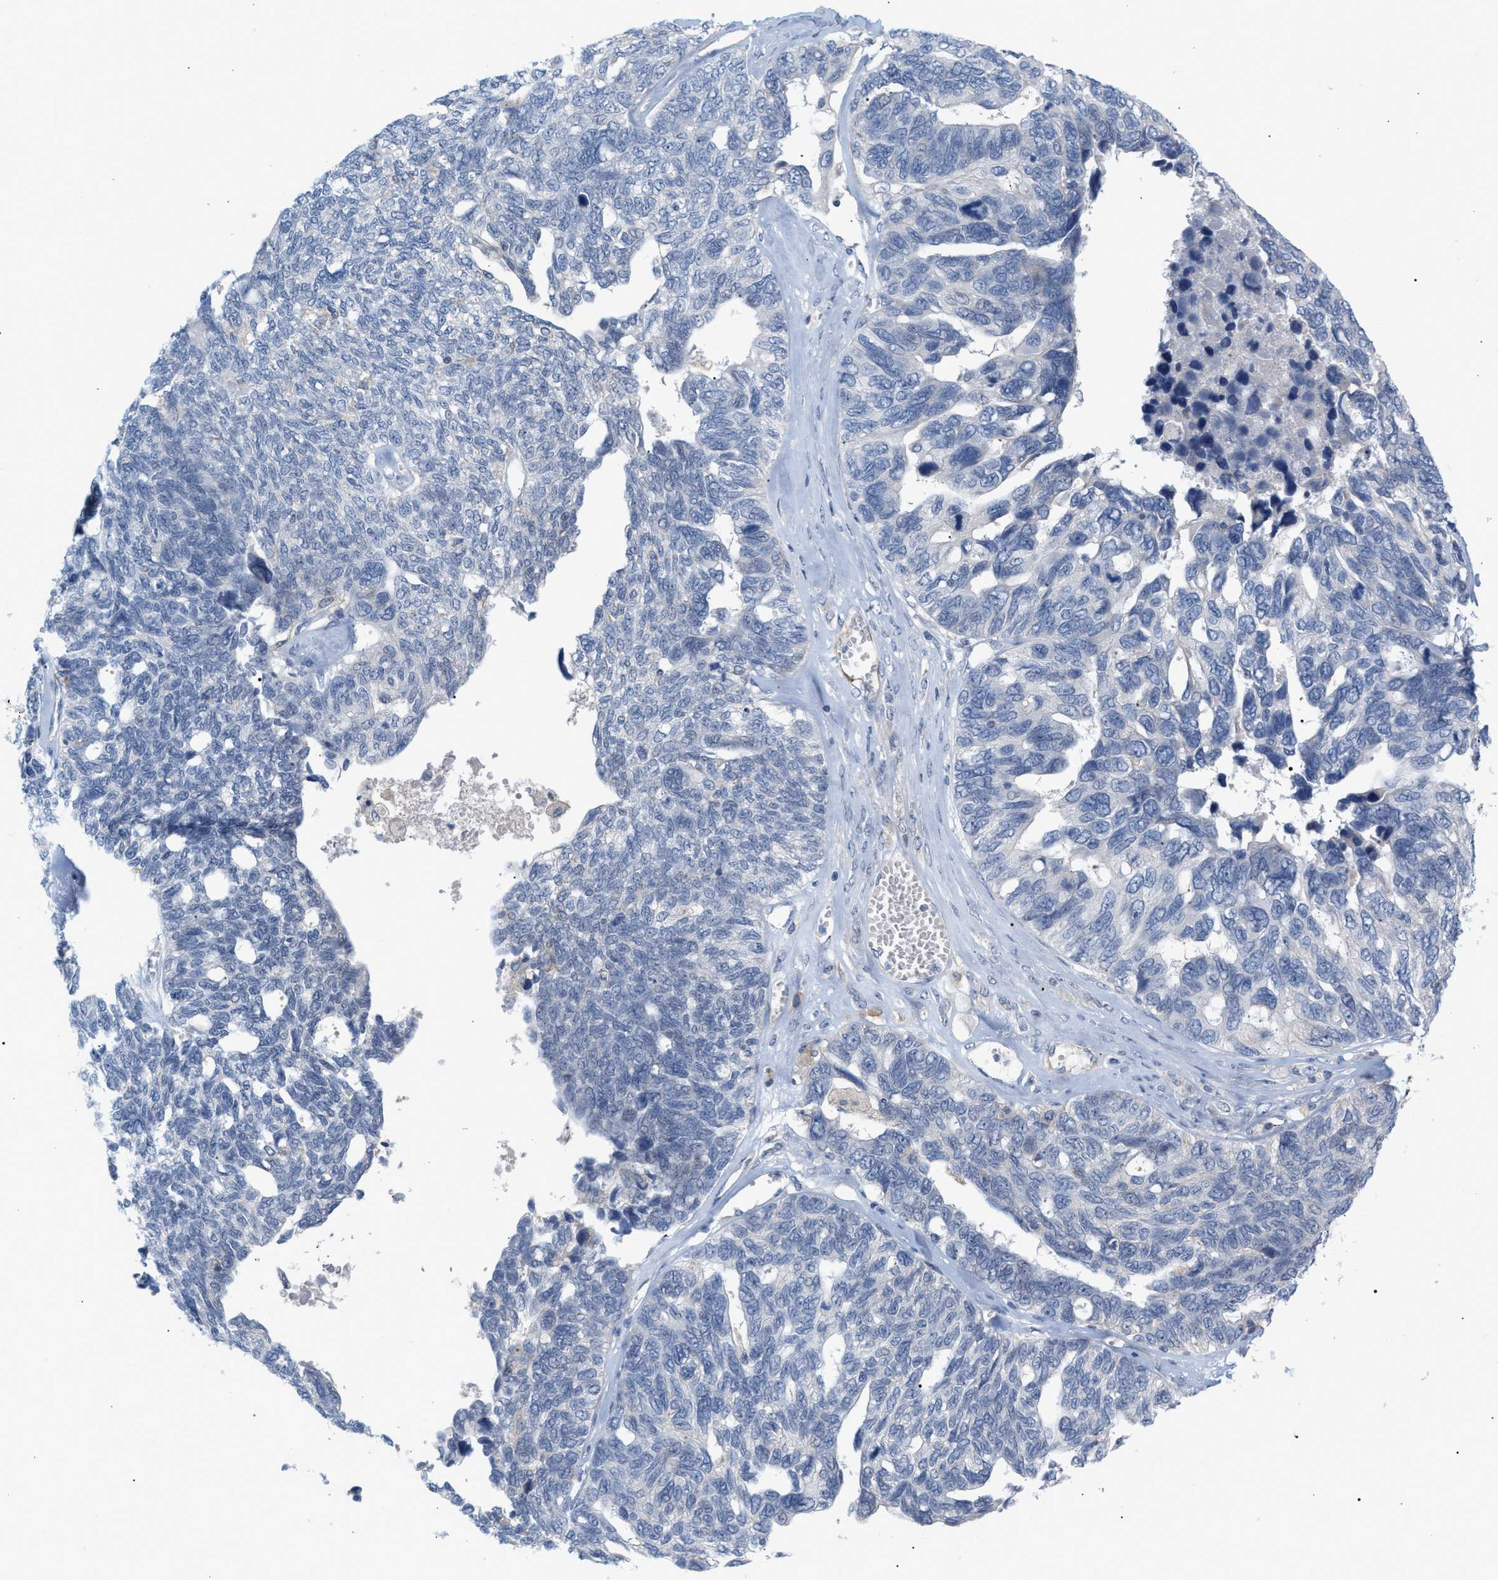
{"staining": {"intensity": "negative", "quantity": "none", "location": "none"}, "tissue": "ovarian cancer", "cell_type": "Tumor cells", "image_type": "cancer", "snomed": [{"axis": "morphology", "description": "Cystadenocarcinoma, serous, NOS"}, {"axis": "topography", "description": "Ovary"}], "caption": "Immunohistochemistry (IHC) photomicrograph of neoplastic tissue: human ovarian serous cystadenocarcinoma stained with DAB demonstrates no significant protein positivity in tumor cells. (Brightfield microscopy of DAB immunohistochemistry (IHC) at high magnification).", "gene": "LRCH1", "patient": {"sex": "female", "age": 79}}